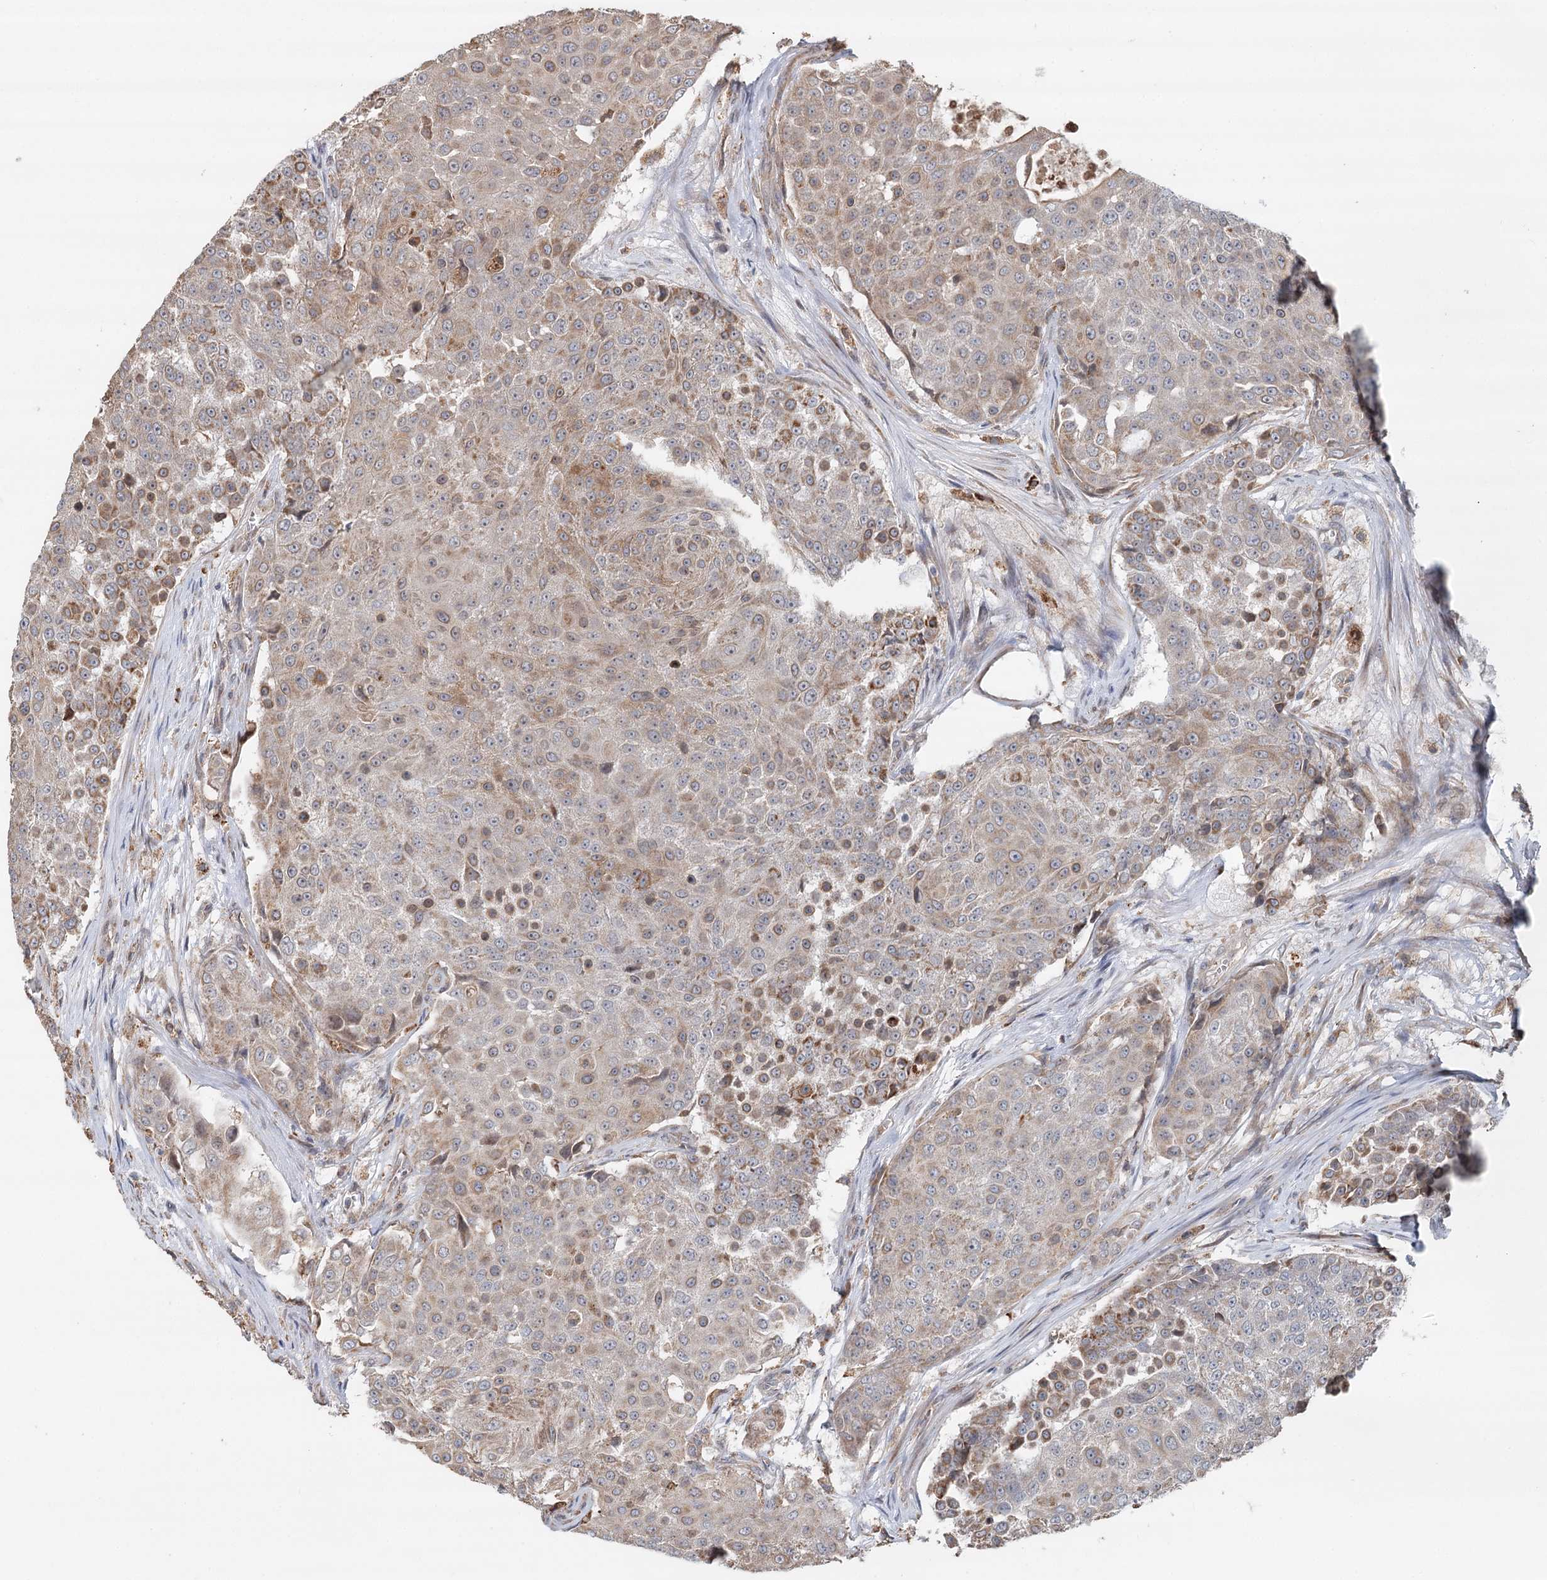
{"staining": {"intensity": "weak", "quantity": "25%-75%", "location": "cytoplasmic/membranous"}, "tissue": "urothelial cancer", "cell_type": "Tumor cells", "image_type": "cancer", "snomed": [{"axis": "morphology", "description": "Urothelial carcinoma, High grade"}, {"axis": "topography", "description": "Urinary bladder"}], "caption": "High-magnification brightfield microscopy of urothelial cancer stained with DAB (3,3'-diaminobenzidine) (brown) and counterstained with hematoxylin (blue). tumor cells exhibit weak cytoplasmic/membranous expression is seen in approximately25%-75% of cells.", "gene": "RNF111", "patient": {"sex": "female", "age": 63}}